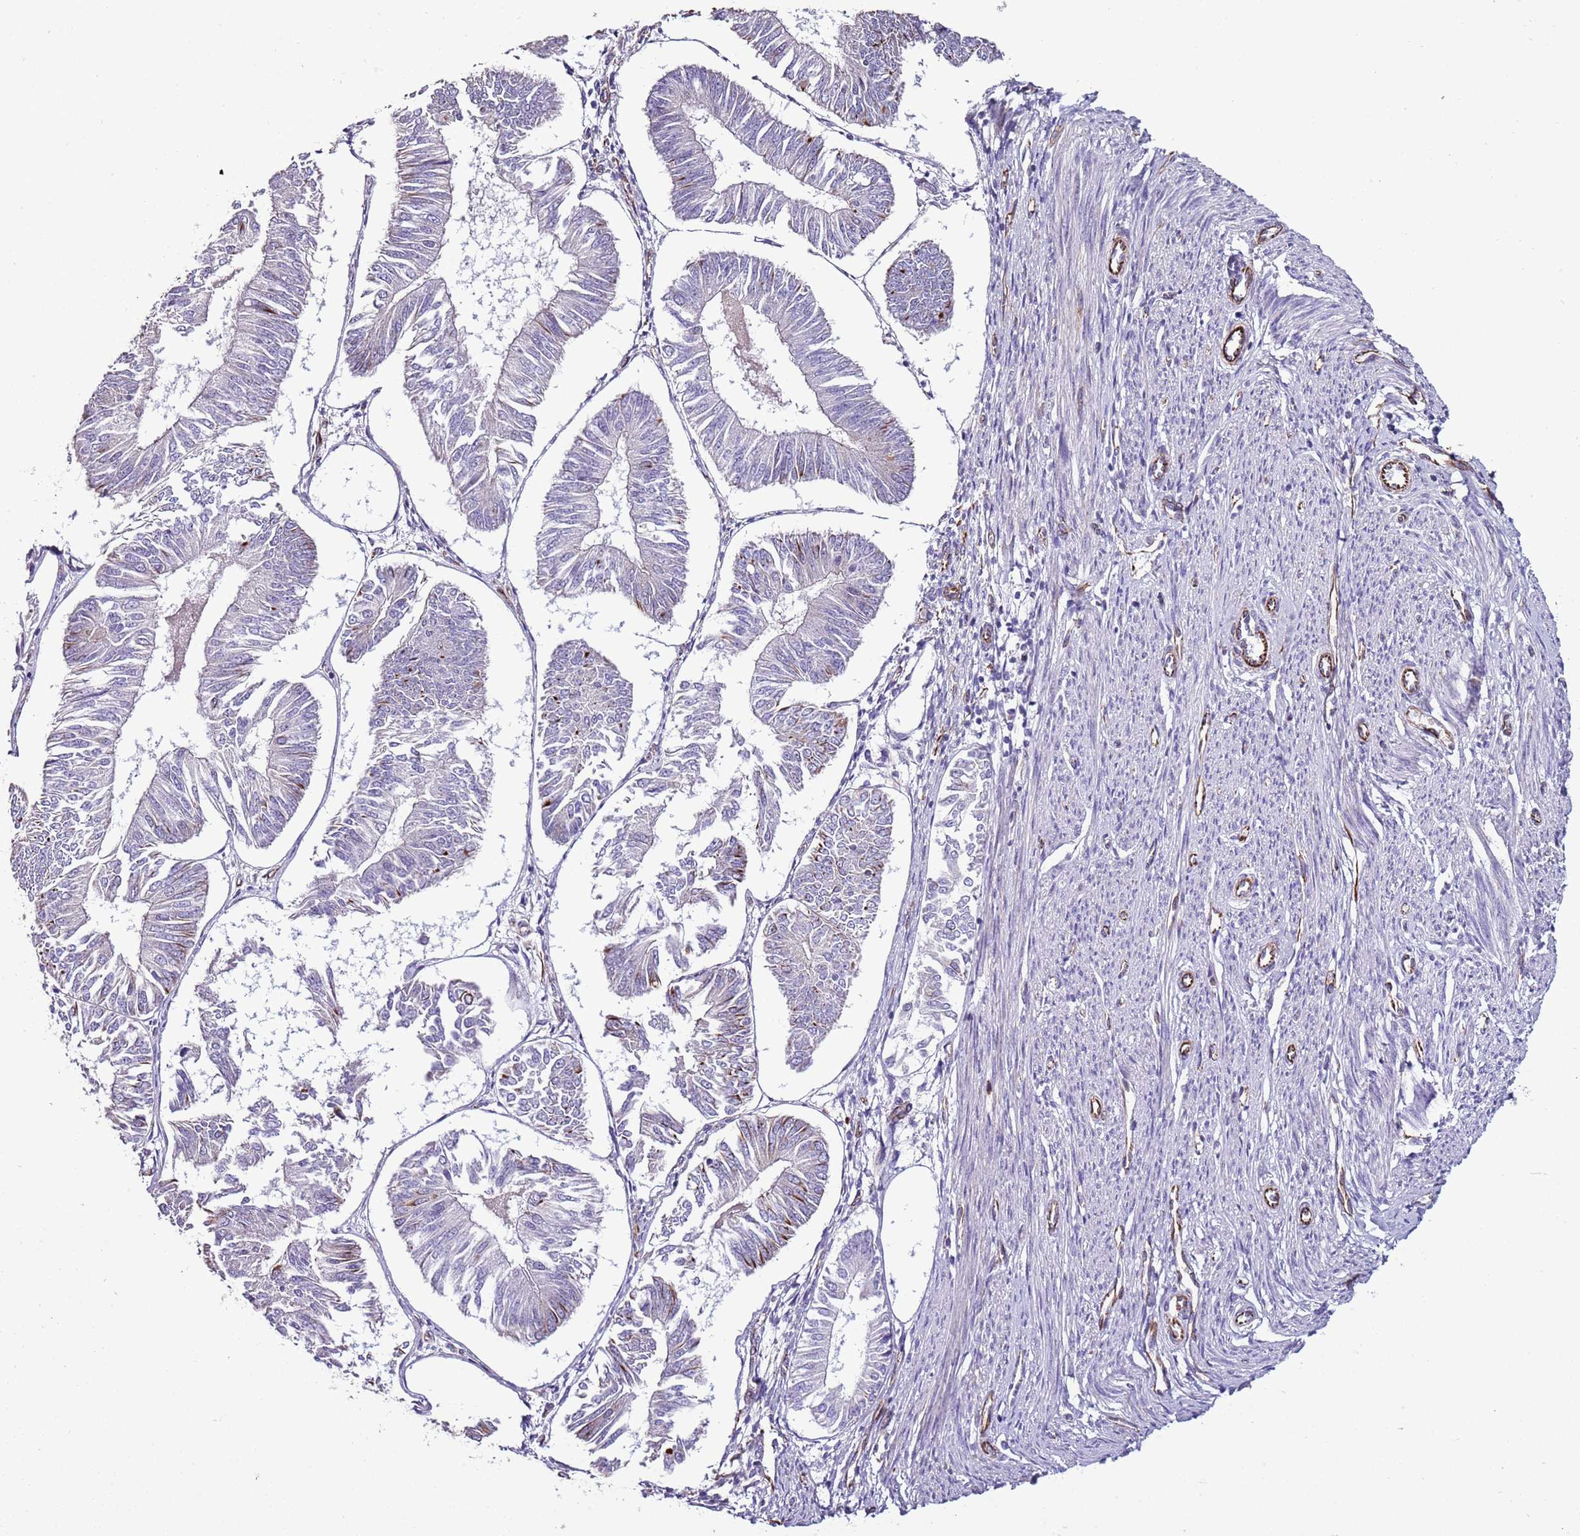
{"staining": {"intensity": "negative", "quantity": "none", "location": "none"}, "tissue": "endometrial cancer", "cell_type": "Tumor cells", "image_type": "cancer", "snomed": [{"axis": "morphology", "description": "Adenocarcinoma, NOS"}, {"axis": "topography", "description": "Endometrium"}], "caption": "The micrograph reveals no staining of tumor cells in endometrial adenocarcinoma.", "gene": "ZNF786", "patient": {"sex": "female", "age": 58}}